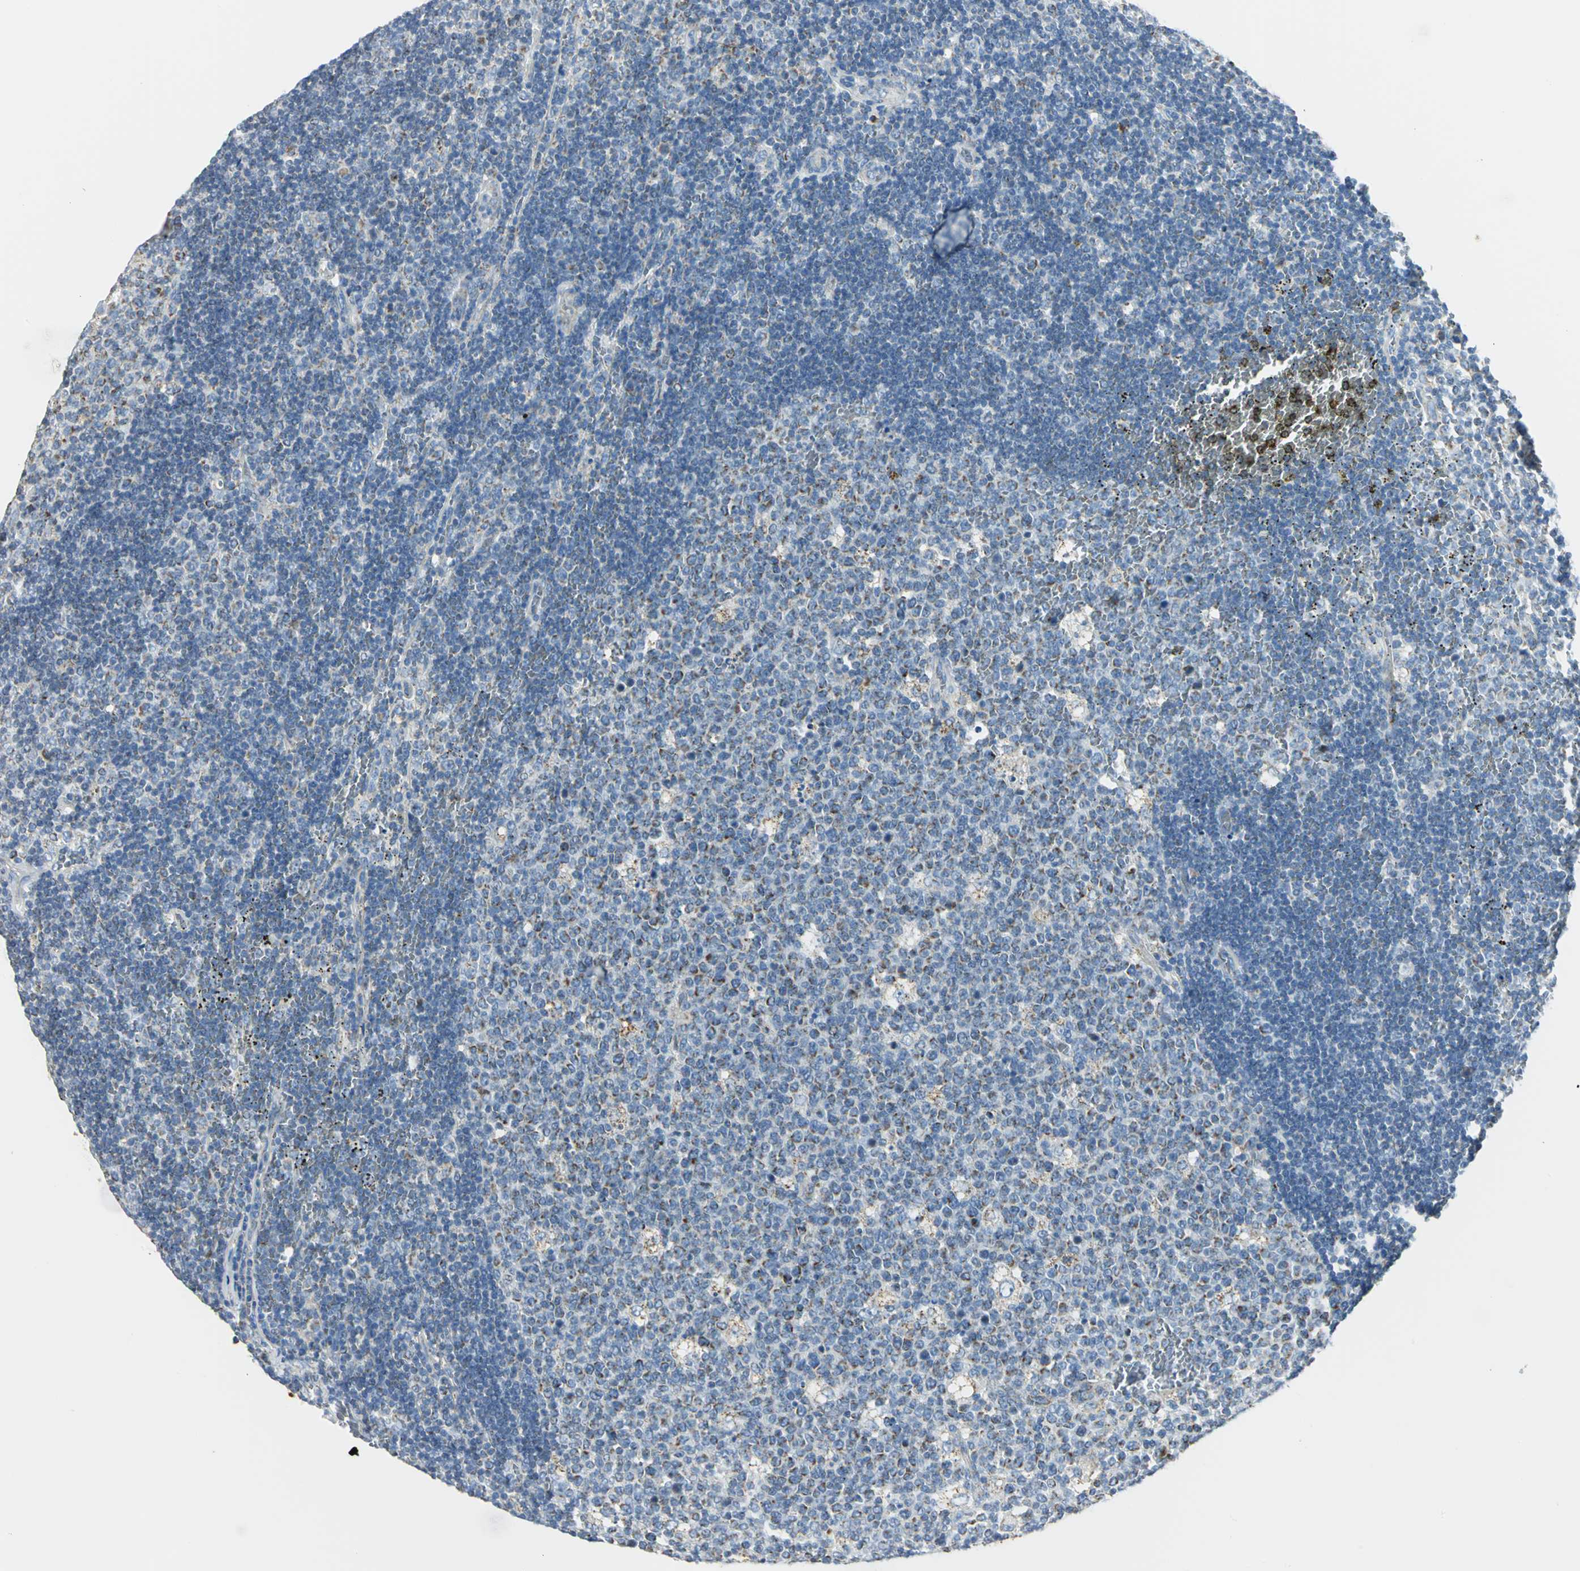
{"staining": {"intensity": "moderate", "quantity": "<25%", "location": "cytoplasmic/membranous"}, "tissue": "lymph node", "cell_type": "Germinal center cells", "image_type": "normal", "snomed": [{"axis": "morphology", "description": "Normal tissue, NOS"}, {"axis": "topography", "description": "Lymph node"}, {"axis": "topography", "description": "Salivary gland"}], "caption": "Immunohistochemistry of normal lymph node demonstrates low levels of moderate cytoplasmic/membranous staining in approximately <25% of germinal center cells.", "gene": "NTRK1", "patient": {"sex": "male", "age": 8}}